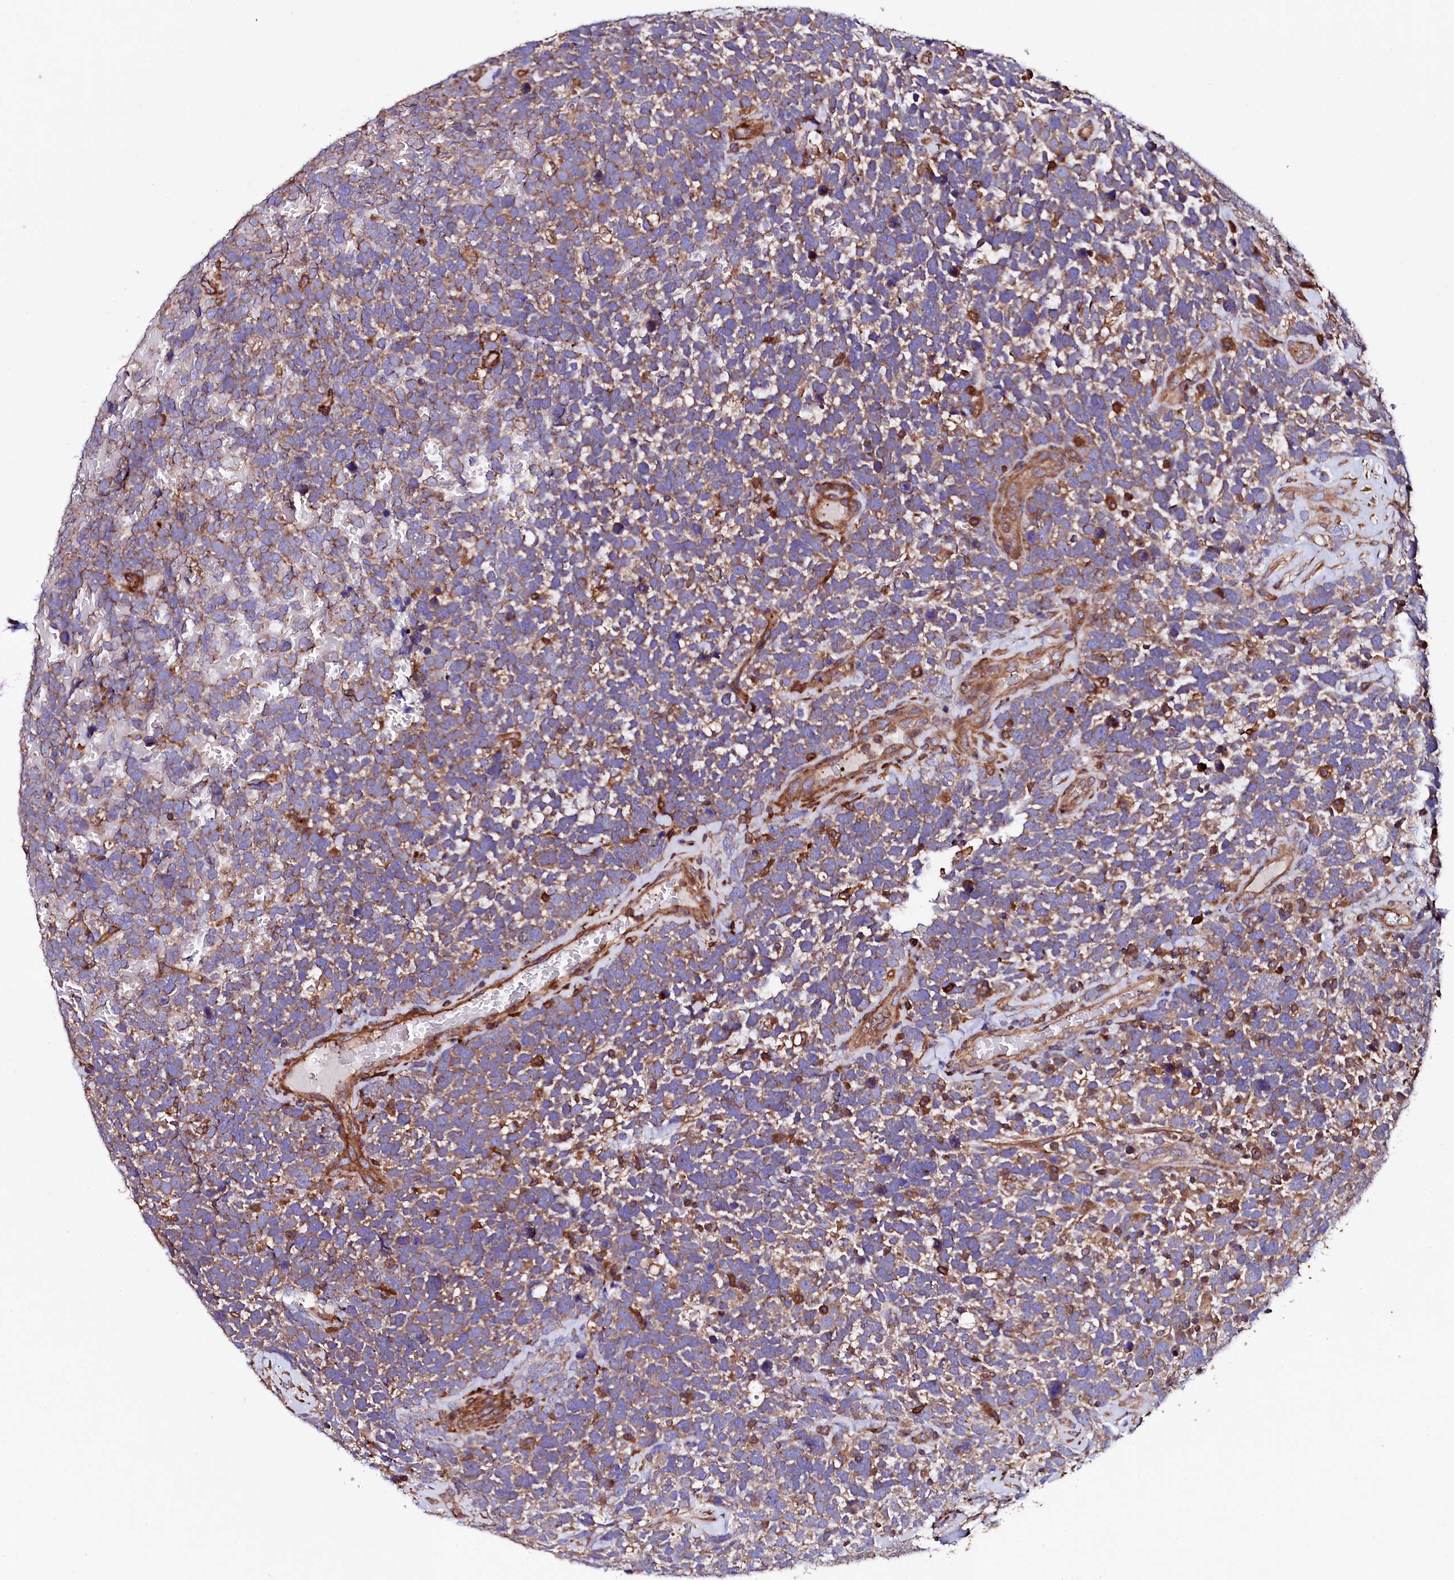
{"staining": {"intensity": "moderate", "quantity": ">75%", "location": "cytoplasmic/membranous"}, "tissue": "urothelial cancer", "cell_type": "Tumor cells", "image_type": "cancer", "snomed": [{"axis": "morphology", "description": "Urothelial carcinoma, High grade"}, {"axis": "topography", "description": "Urinary bladder"}], "caption": "High-grade urothelial carcinoma tissue exhibits moderate cytoplasmic/membranous positivity in about >75% of tumor cells, visualized by immunohistochemistry.", "gene": "STAMBPL1", "patient": {"sex": "female", "age": 82}}